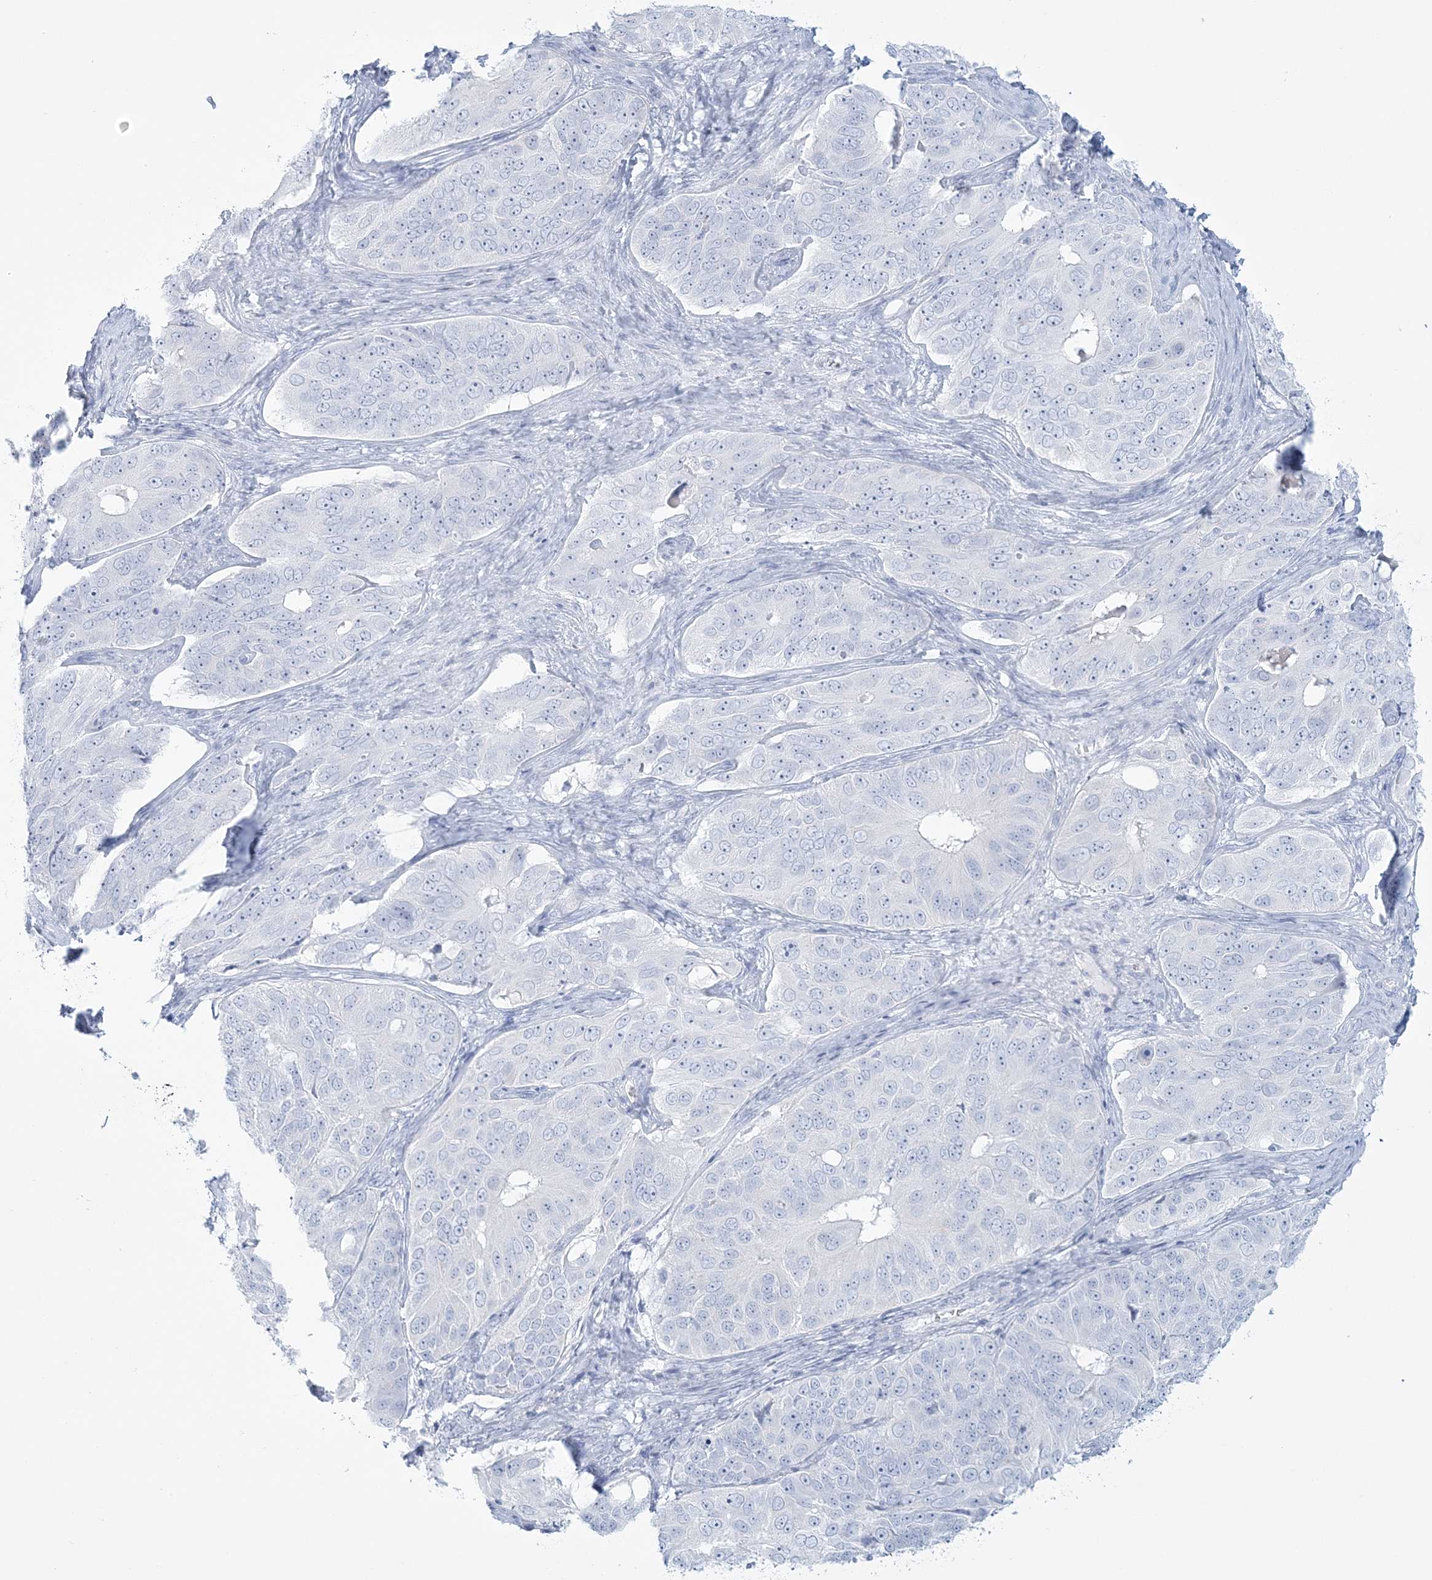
{"staining": {"intensity": "negative", "quantity": "none", "location": "none"}, "tissue": "ovarian cancer", "cell_type": "Tumor cells", "image_type": "cancer", "snomed": [{"axis": "morphology", "description": "Carcinoma, endometroid"}, {"axis": "topography", "description": "Ovary"}], "caption": "Image shows no significant protein positivity in tumor cells of ovarian endometroid carcinoma.", "gene": "ADGB", "patient": {"sex": "female", "age": 51}}